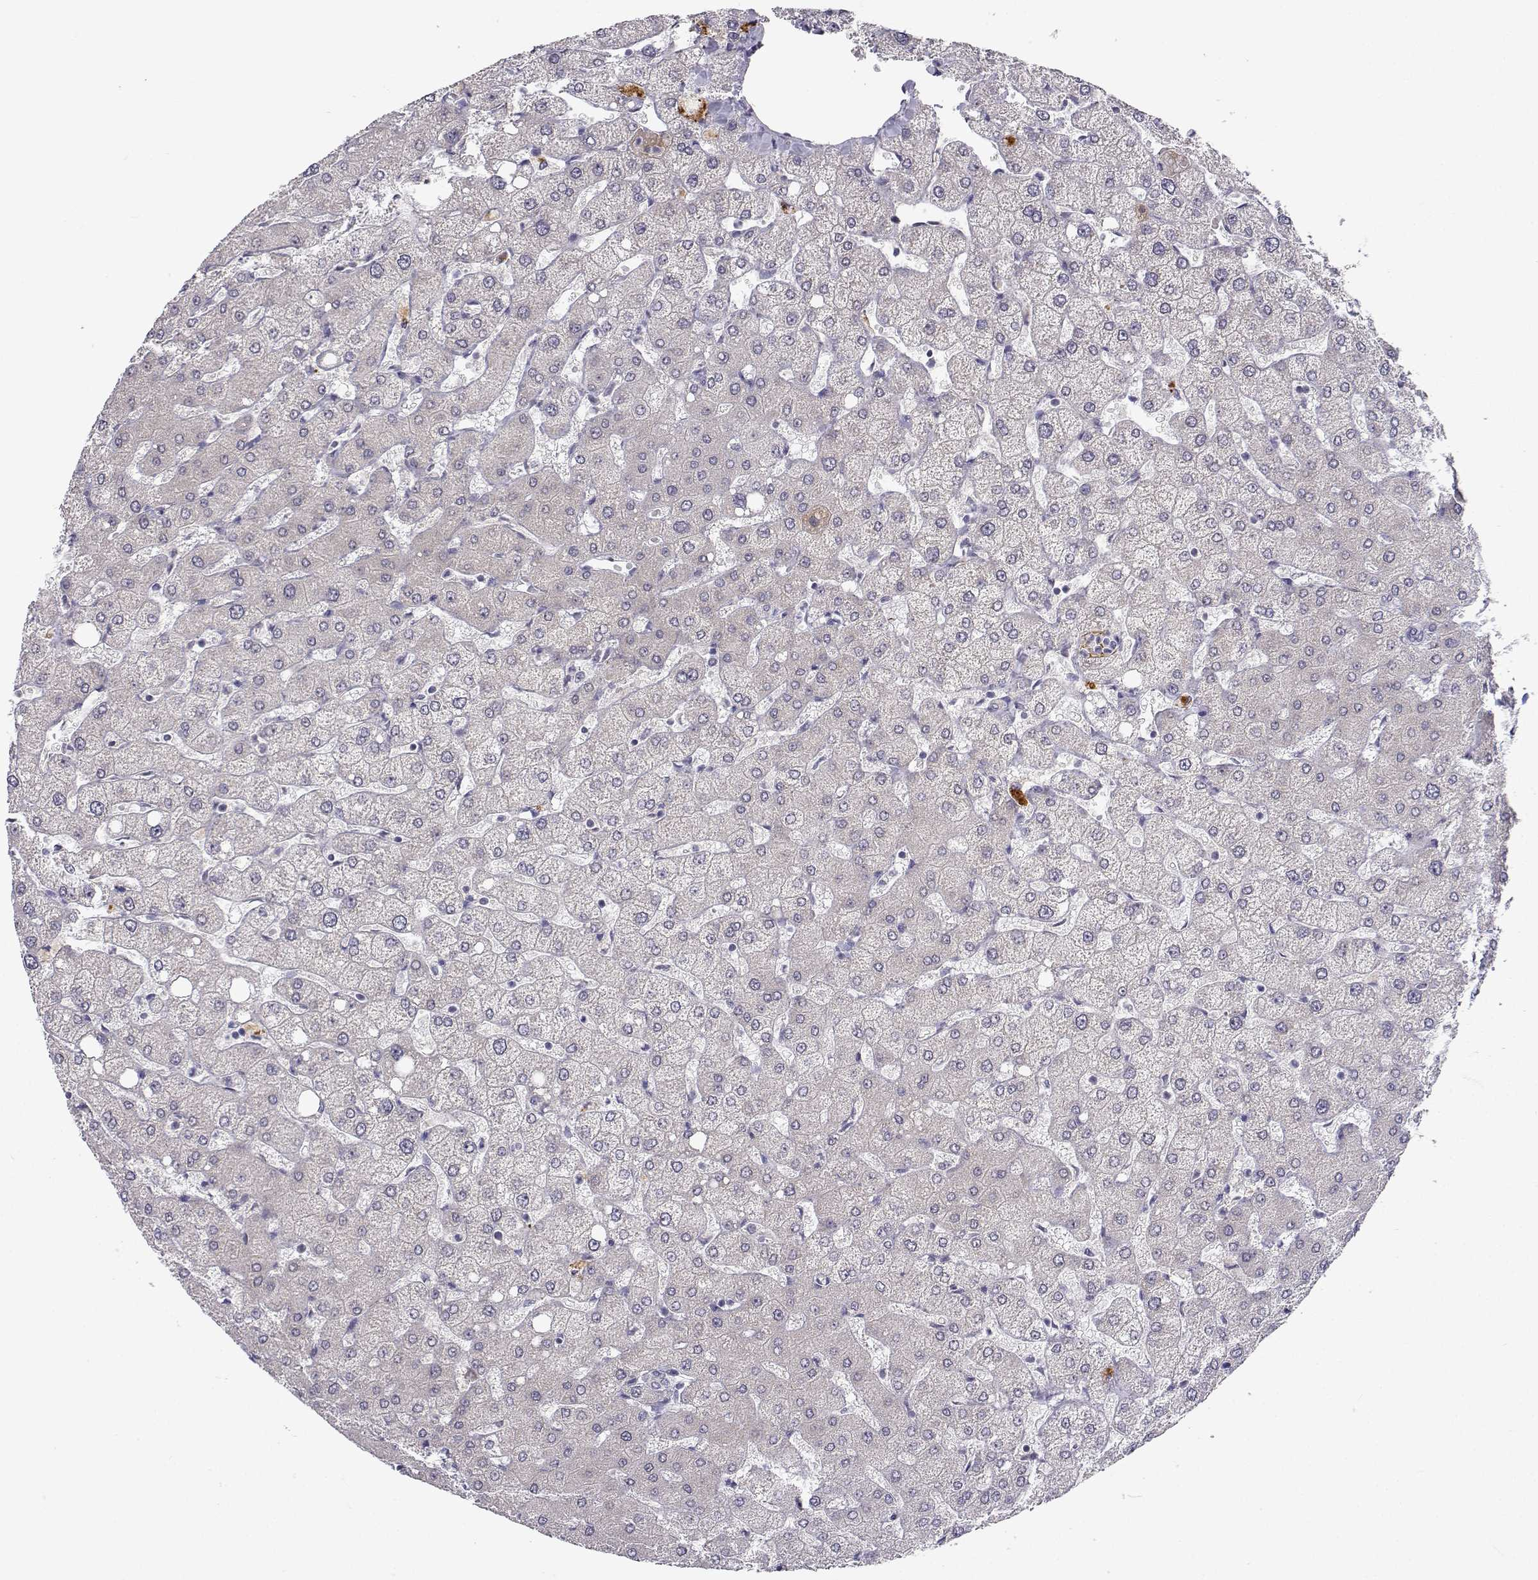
{"staining": {"intensity": "negative", "quantity": "none", "location": "none"}, "tissue": "liver", "cell_type": "Cholangiocytes", "image_type": "normal", "snomed": [{"axis": "morphology", "description": "Normal tissue, NOS"}, {"axis": "topography", "description": "Liver"}], "caption": "Immunohistochemistry (IHC) image of normal liver: liver stained with DAB (3,3'-diaminobenzidine) reveals no significant protein staining in cholangiocytes.", "gene": "SLC6A3", "patient": {"sex": "female", "age": 54}}